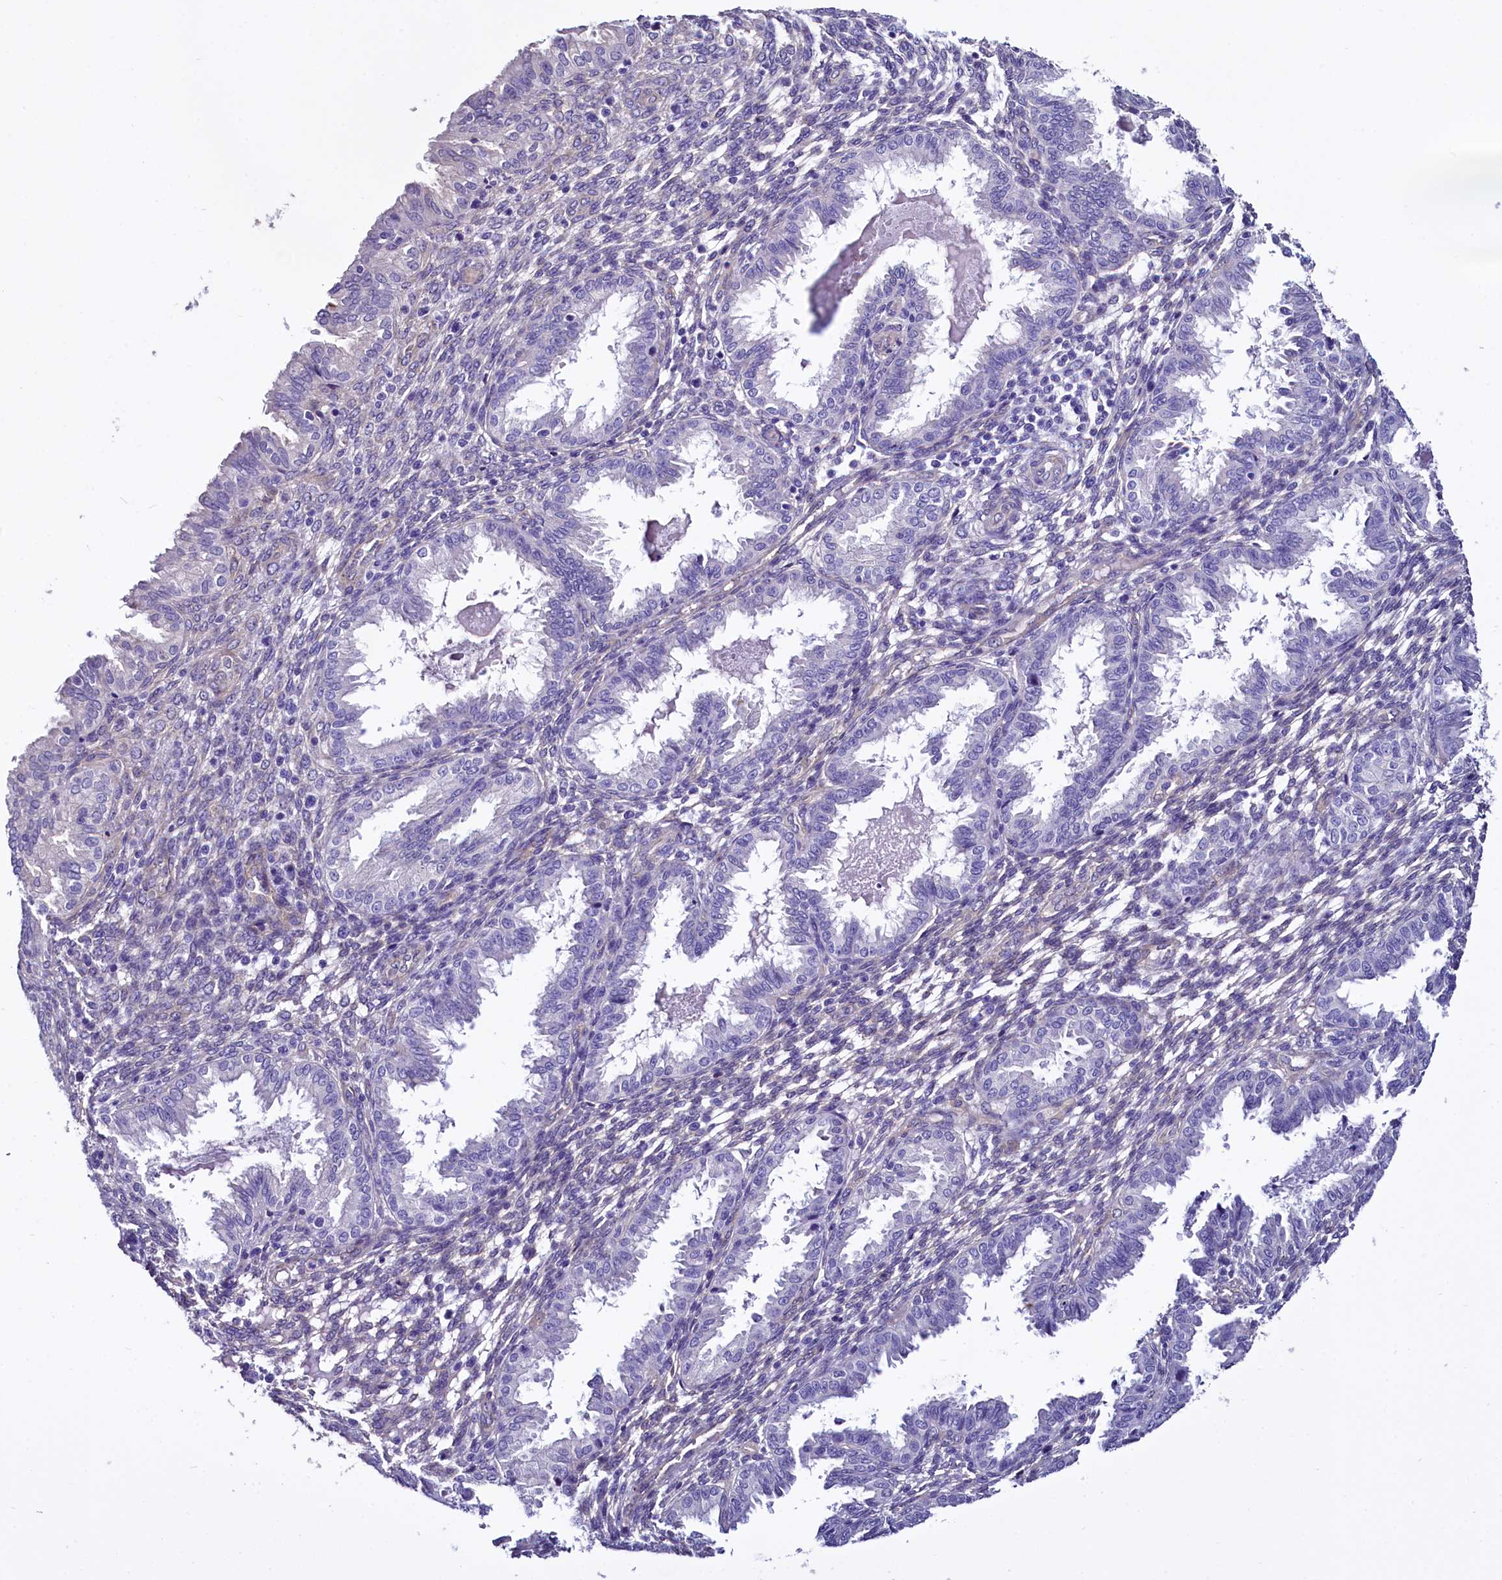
{"staining": {"intensity": "negative", "quantity": "none", "location": "none"}, "tissue": "endometrium", "cell_type": "Cells in endometrial stroma", "image_type": "normal", "snomed": [{"axis": "morphology", "description": "Normal tissue, NOS"}, {"axis": "topography", "description": "Endometrium"}], "caption": "Endometrium was stained to show a protein in brown. There is no significant positivity in cells in endometrial stroma. The staining is performed using DAB (3,3'-diaminobenzidine) brown chromogen with nuclei counter-stained in using hematoxylin.", "gene": "STXBP1", "patient": {"sex": "female", "age": 33}}